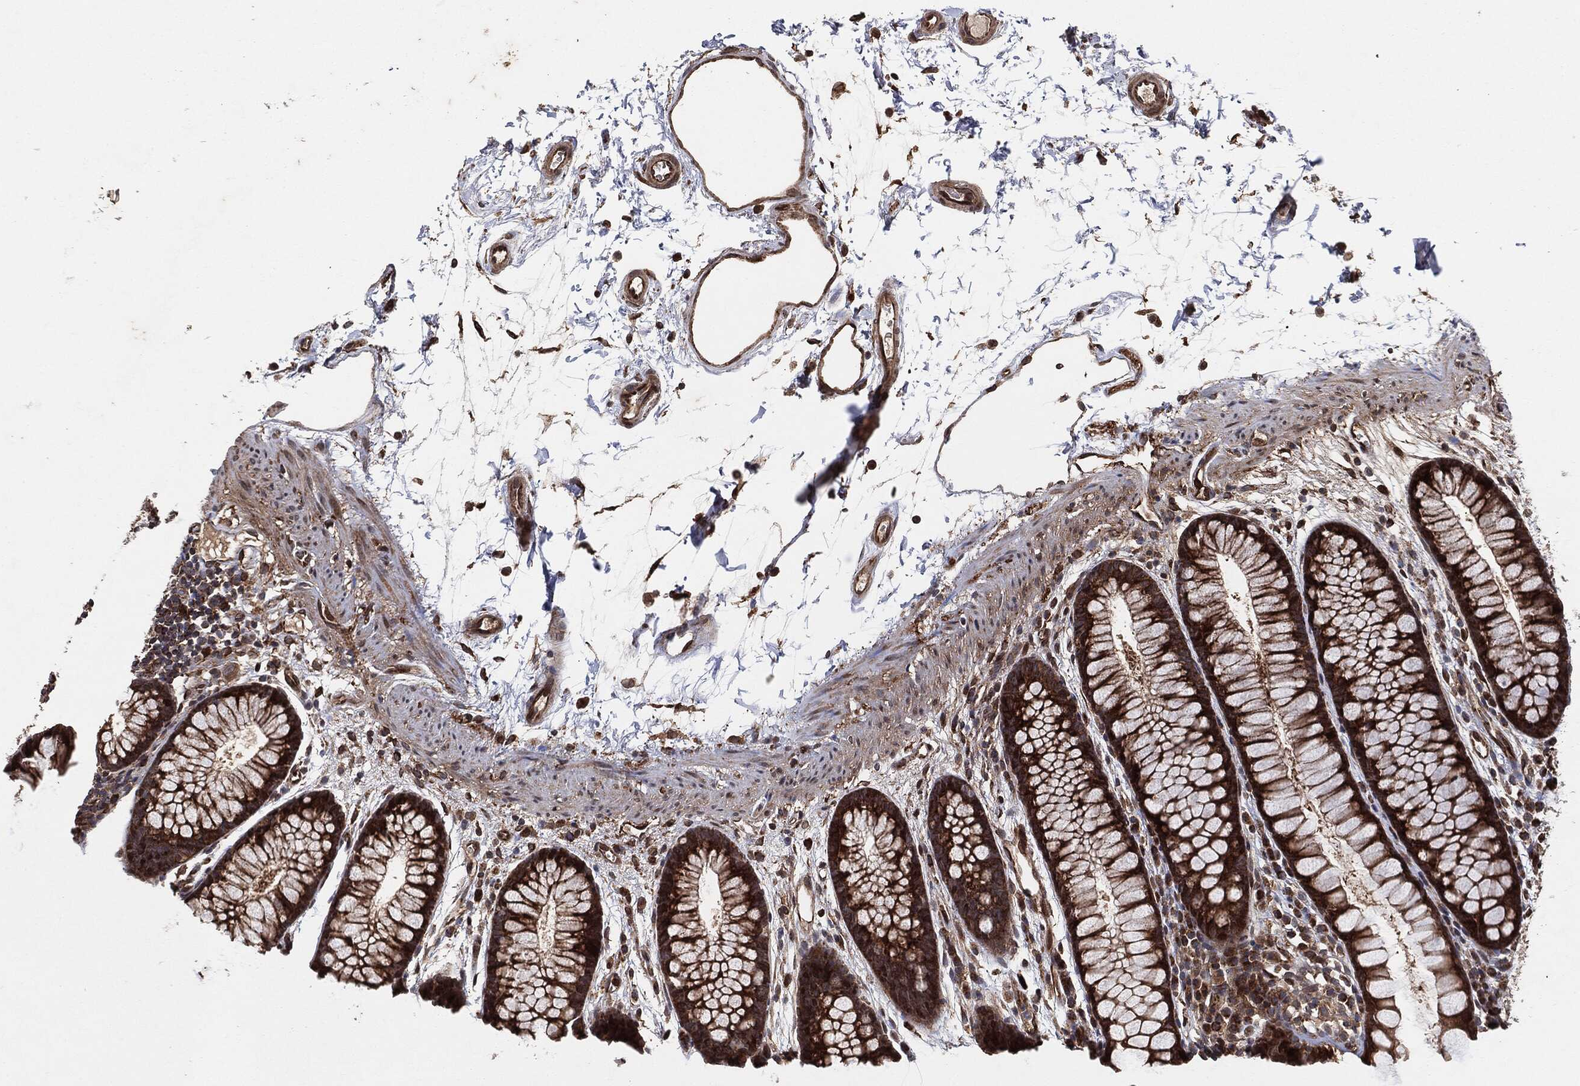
{"staining": {"intensity": "moderate", "quantity": ">75%", "location": "cytoplasmic/membranous"}, "tissue": "colon", "cell_type": "Endothelial cells", "image_type": "normal", "snomed": [{"axis": "morphology", "description": "Normal tissue, NOS"}, {"axis": "topography", "description": "Colon"}], "caption": "Immunohistochemical staining of normal human colon demonstrates medium levels of moderate cytoplasmic/membranous positivity in about >75% of endothelial cells.", "gene": "BCAR1", "patient": {"sex": "male", "age": 76}}